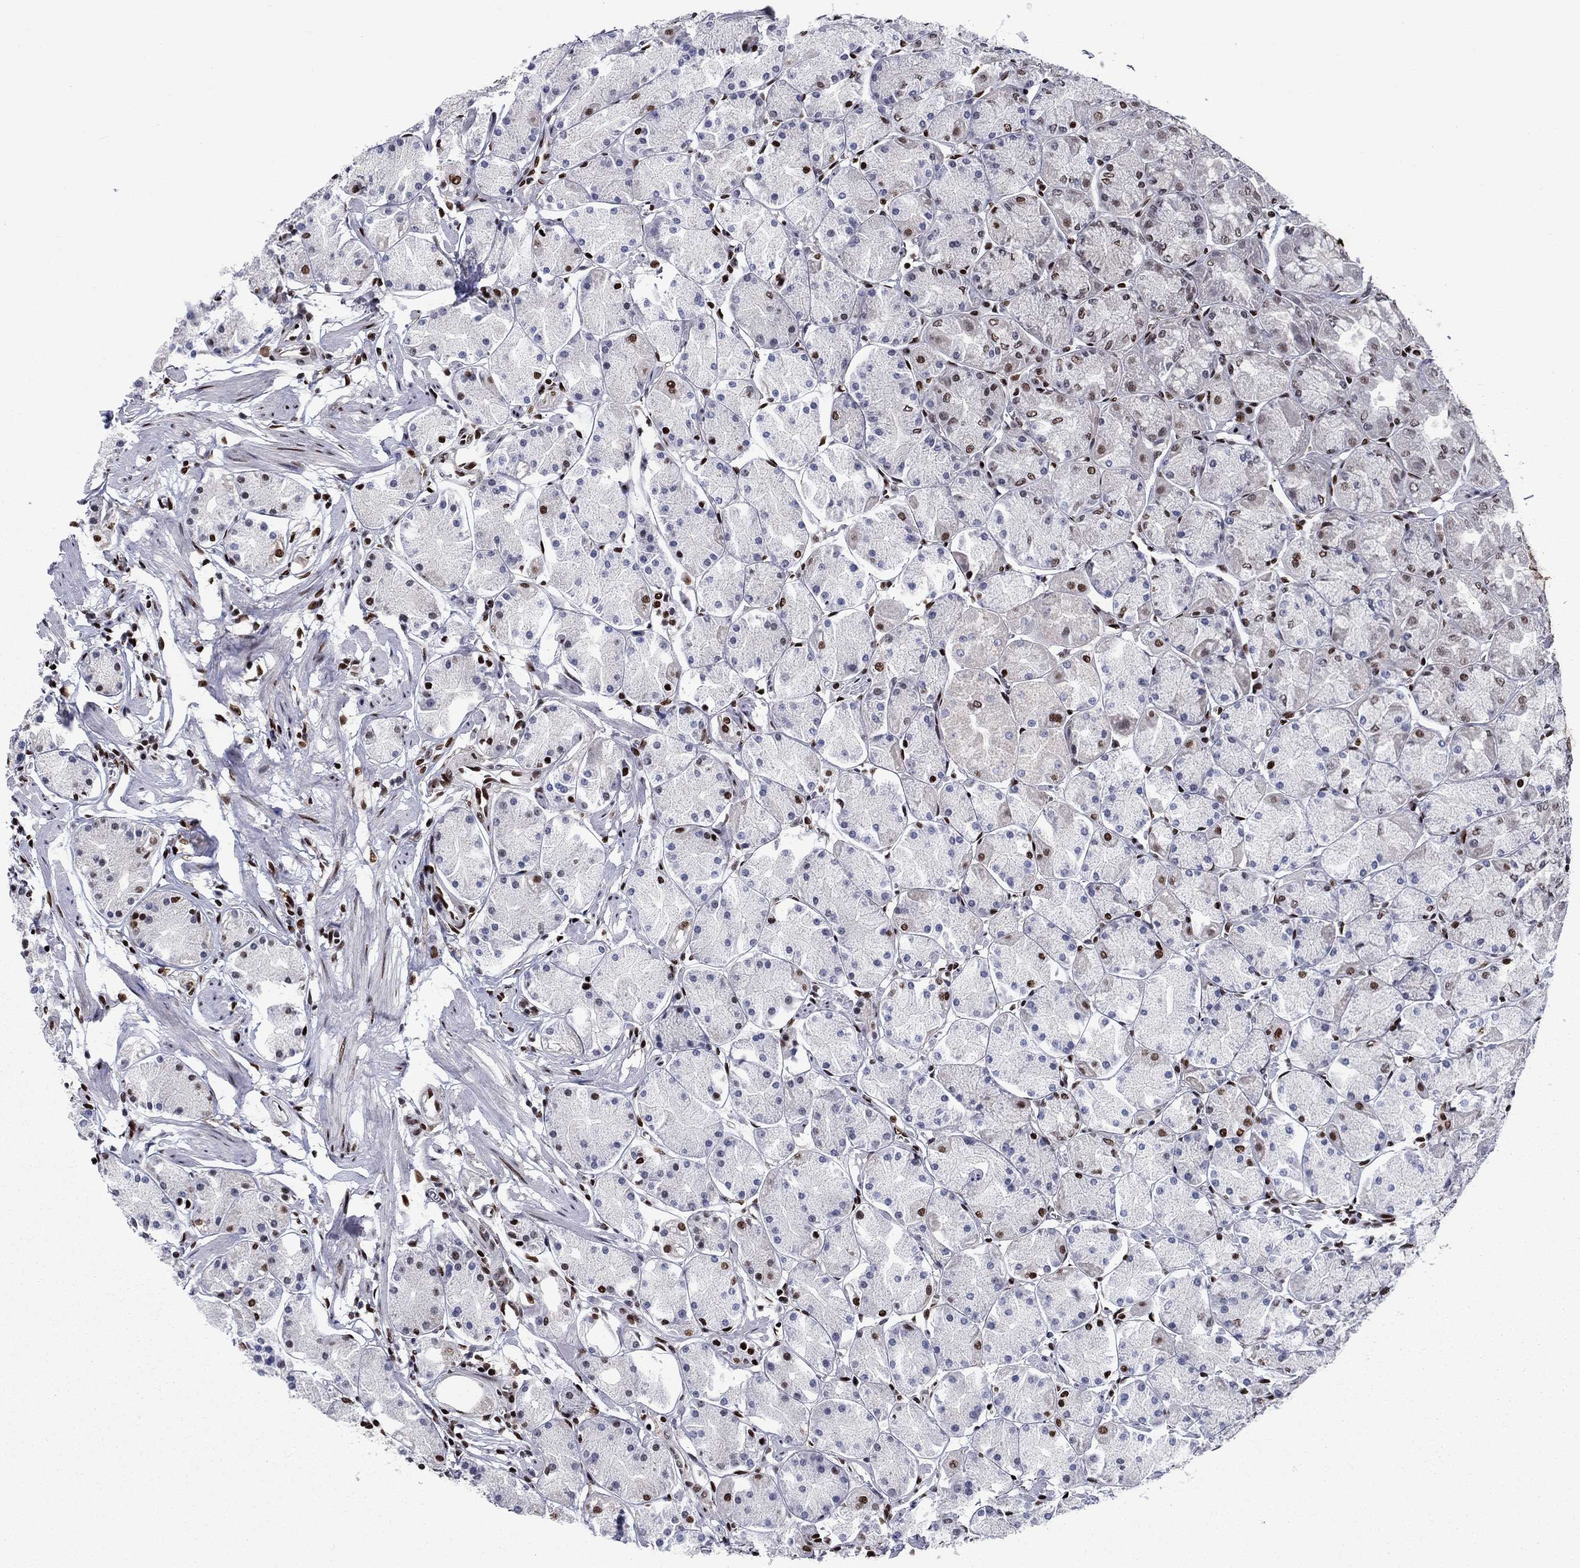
{"staining": {"intensity": "strong", "quantity": "25%-75%", "location": "nuclear"}, "tissue": "stomach", "cell_type": "Glandular cells", "image_type": "normal", "snomed": [{"axis": "morphology", "description": "Normal tissue, NOS"}, {"axis": "topography", "description": "Stomach, upper"}], "caption": "Human stomach stained for a protein (brown) displays strong nuclear positive positivity in about 25%-75% of glandular cells.", "gene": "RPRD1B", "patient": {"sex": "male", "age": 60}}